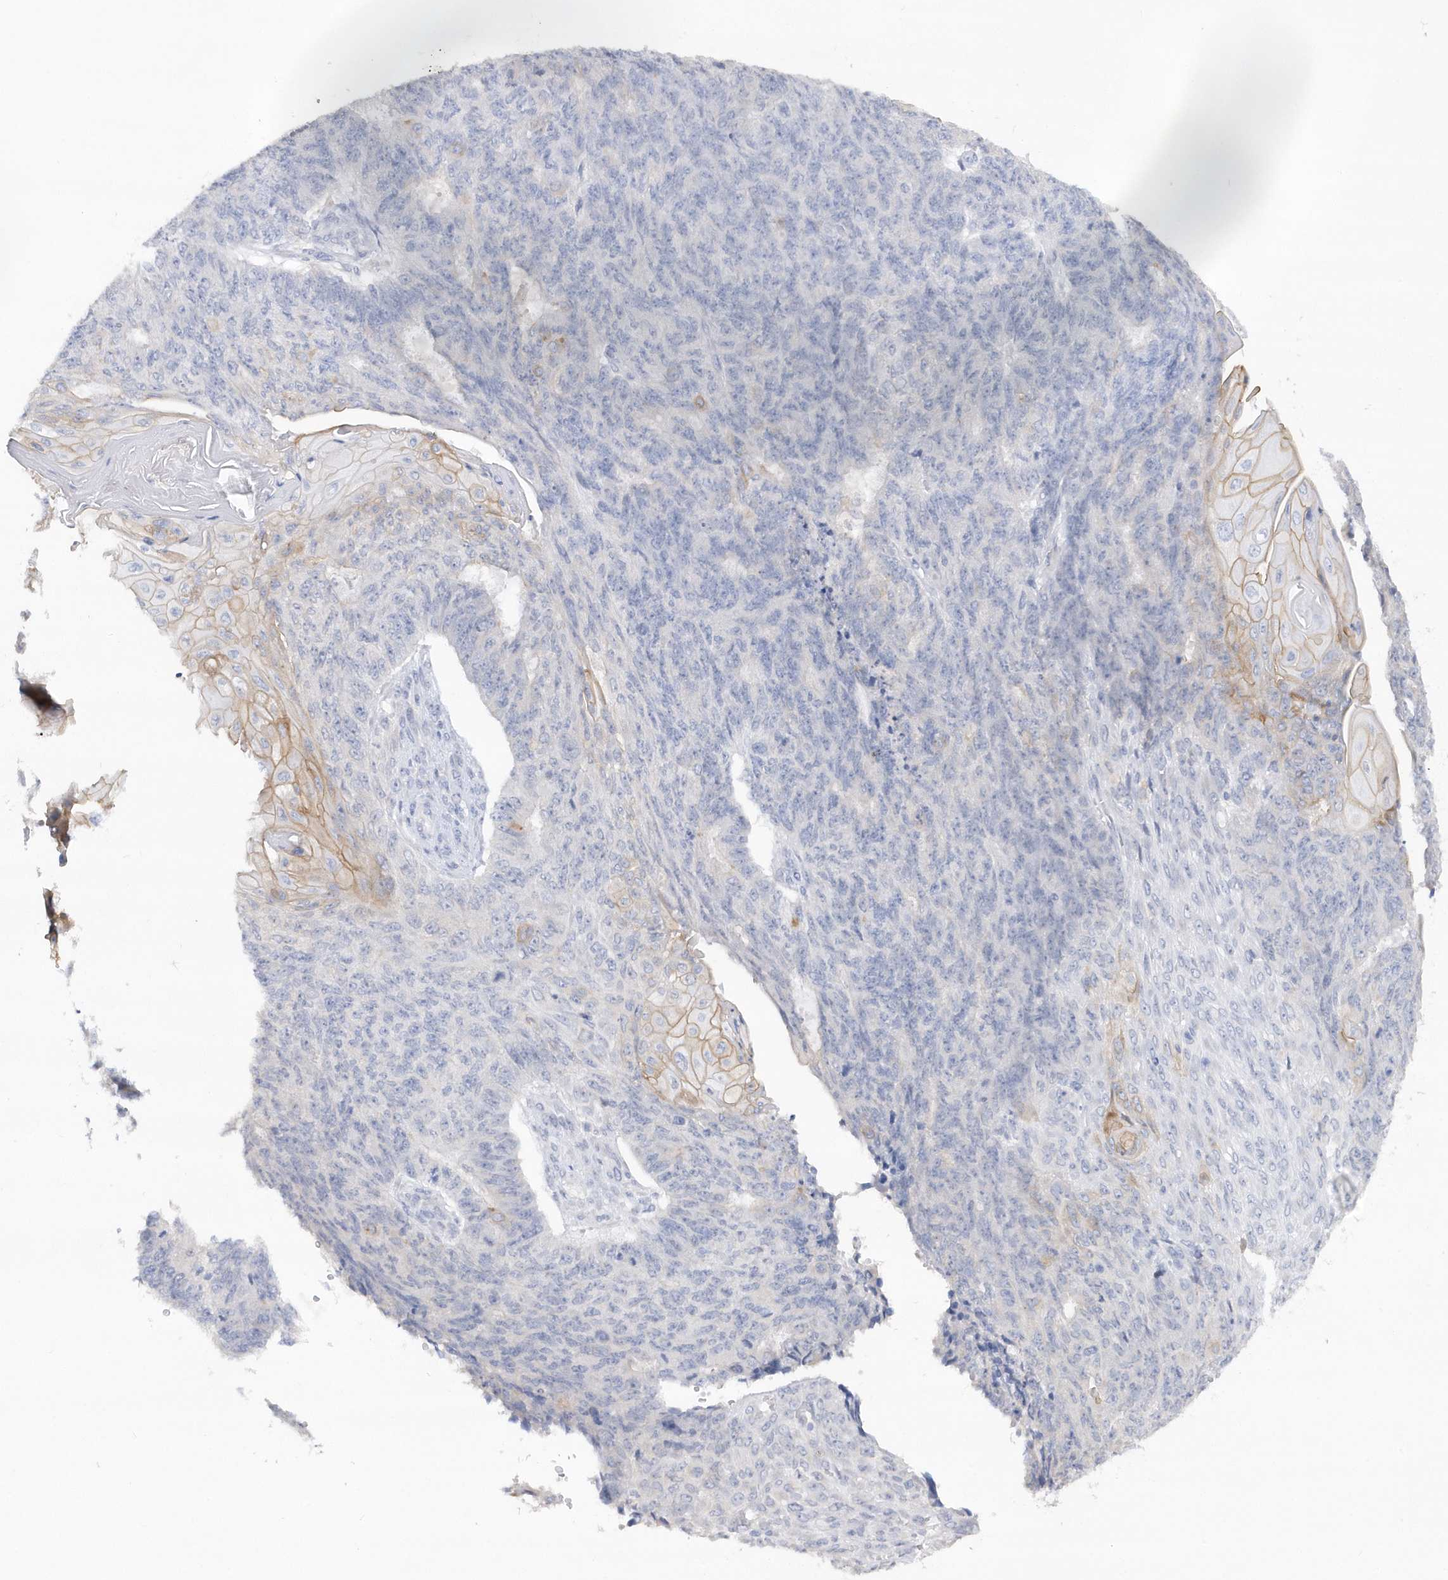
{"staining": {"intensity": "weak", "quantity": "<25%", "location": "cytoplasmic/membranous"}, "tissue": "endometrial cancer", "cell_type": "Tumor cells", "image_type": "cancer", "snomed": [{"axis": "morphology", "description": "Adenocarcinoma, NOS"}, {"axis": "topography", "description": "Endometrium"}], "caption": "Histopathology image shows no significant protein staining in tumor cells of endometrial adenocarcinoma.", "gene": "RPE", "patient": {"sex": "female", "age": 32}}